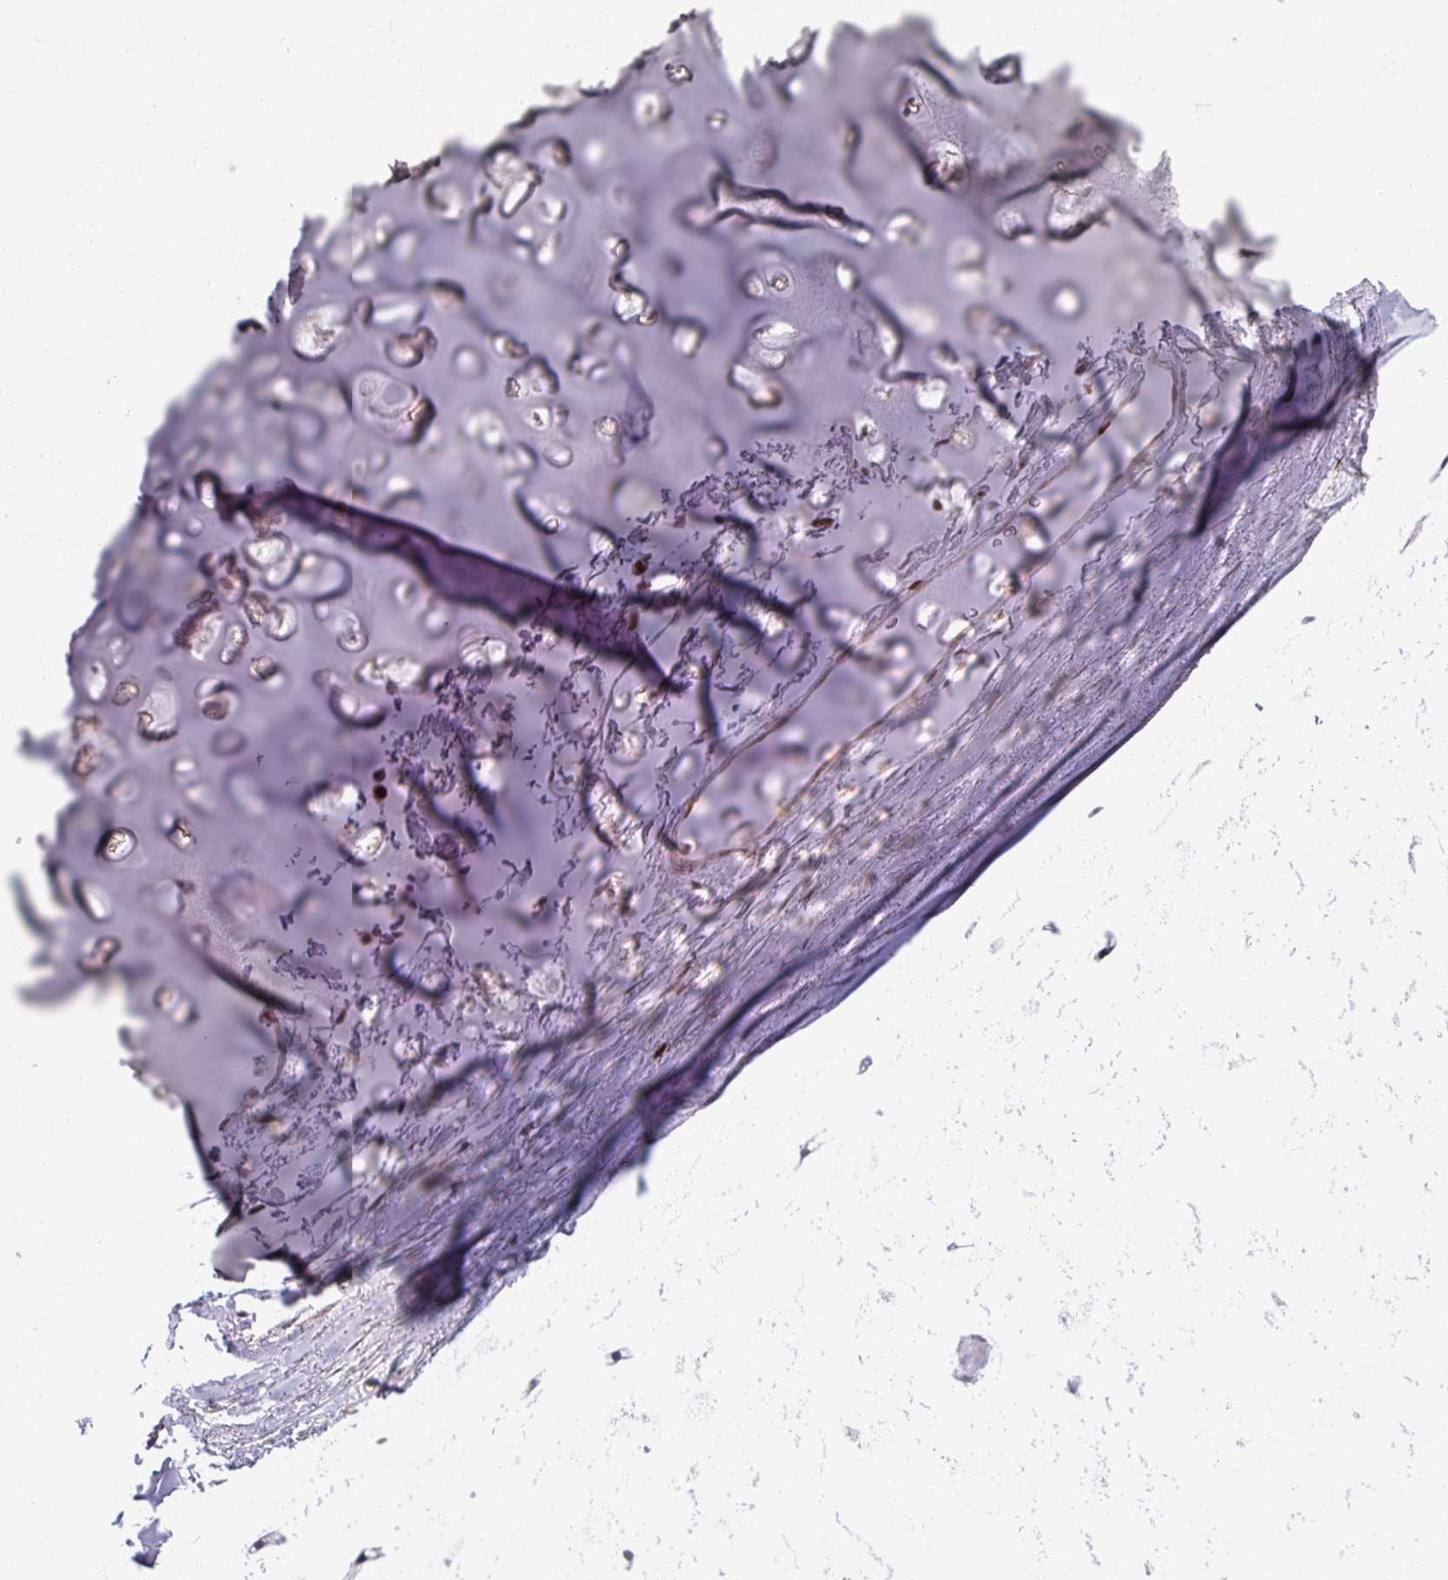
{"staining": {"intensity": "negative", "quantity": "none", "location": "none"}, "tissue": "soft tissue", "cell_type": "Chondrocytes", "image_type": "normal", "snomed": [{"axis": "morphology", "description": "Normal tissue, NOS"}, {"axis": "topography", "description": "Lymph node"}, {"axis": "topography", "description": "Cartilage tissue"}, {"axis": "topography", "description": "Bronchus"}], "caption": "DAB (3,3'-diaminobenzidine) immunohistochemical staining of normal human soft tissue shows no significant positivity in chondrocytes. The staining was performed using DAB to visualize the protein expression in brown, while the nuclei were stained in blue with hematoxylin (Magnification: 20x).", "gene": "NCOR1", "patient": {"sex": "female", "age": 70}}